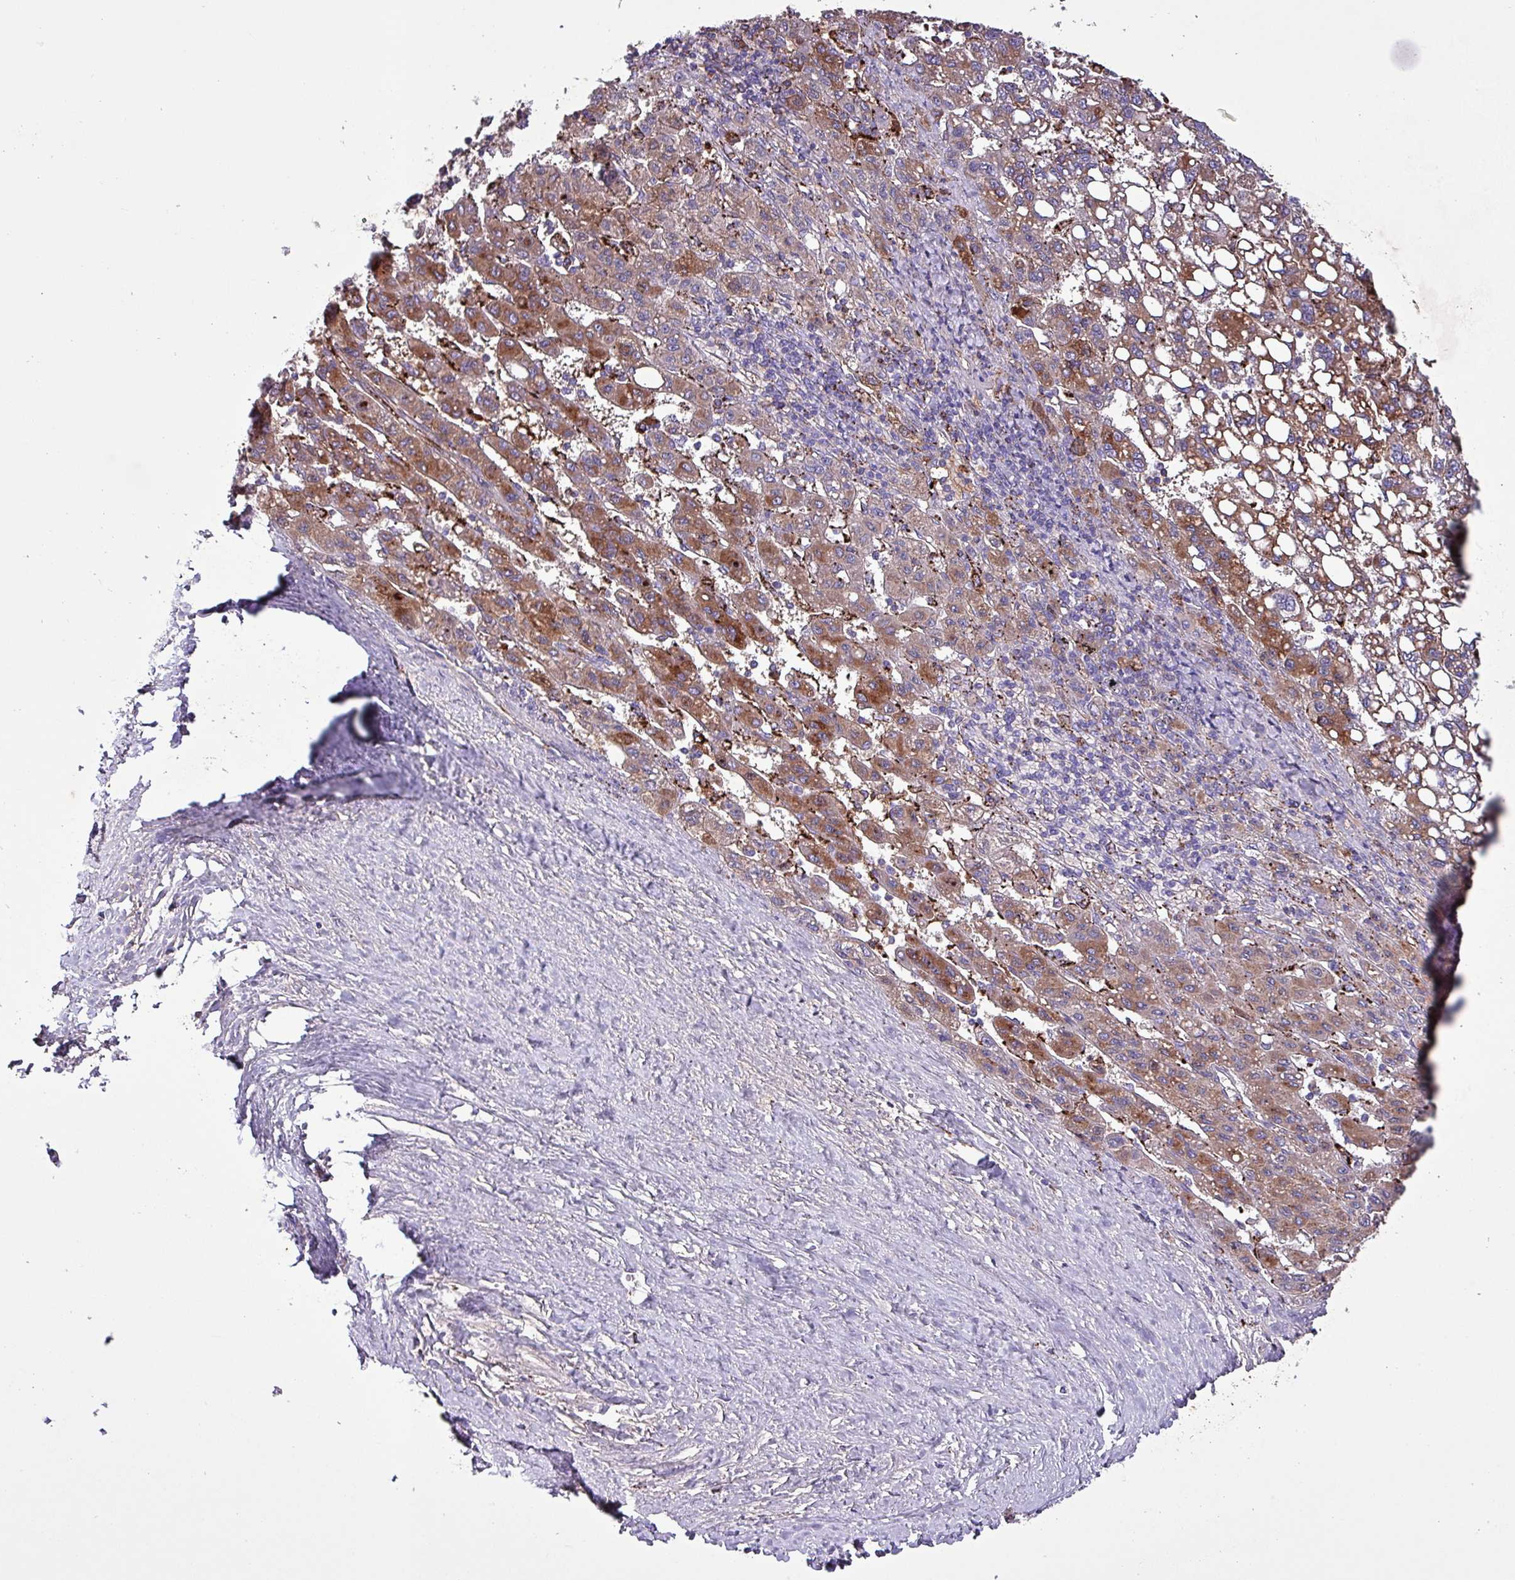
{"staining": {"intensity": "strong", "quantity": ">75%", "location": "cytoplasmic/membranous"}, "tissue": "liver cancer", "cell_type": "Tumor cells", "image_type": "cancer", "snomed": [{"axis": "morphology", "description": "Carcinoma, Hepatocellular, NOS"}, {"axis": "topography", "description": "Liver"}], "caption": "Tumor cells exhibit strong cytoplasmic/membranous expression in approximately >75% of cells in liver cancer (hepatocellular carcinoma).", "gene": "HP", "patient": {"sex": "female", "age": 82}}